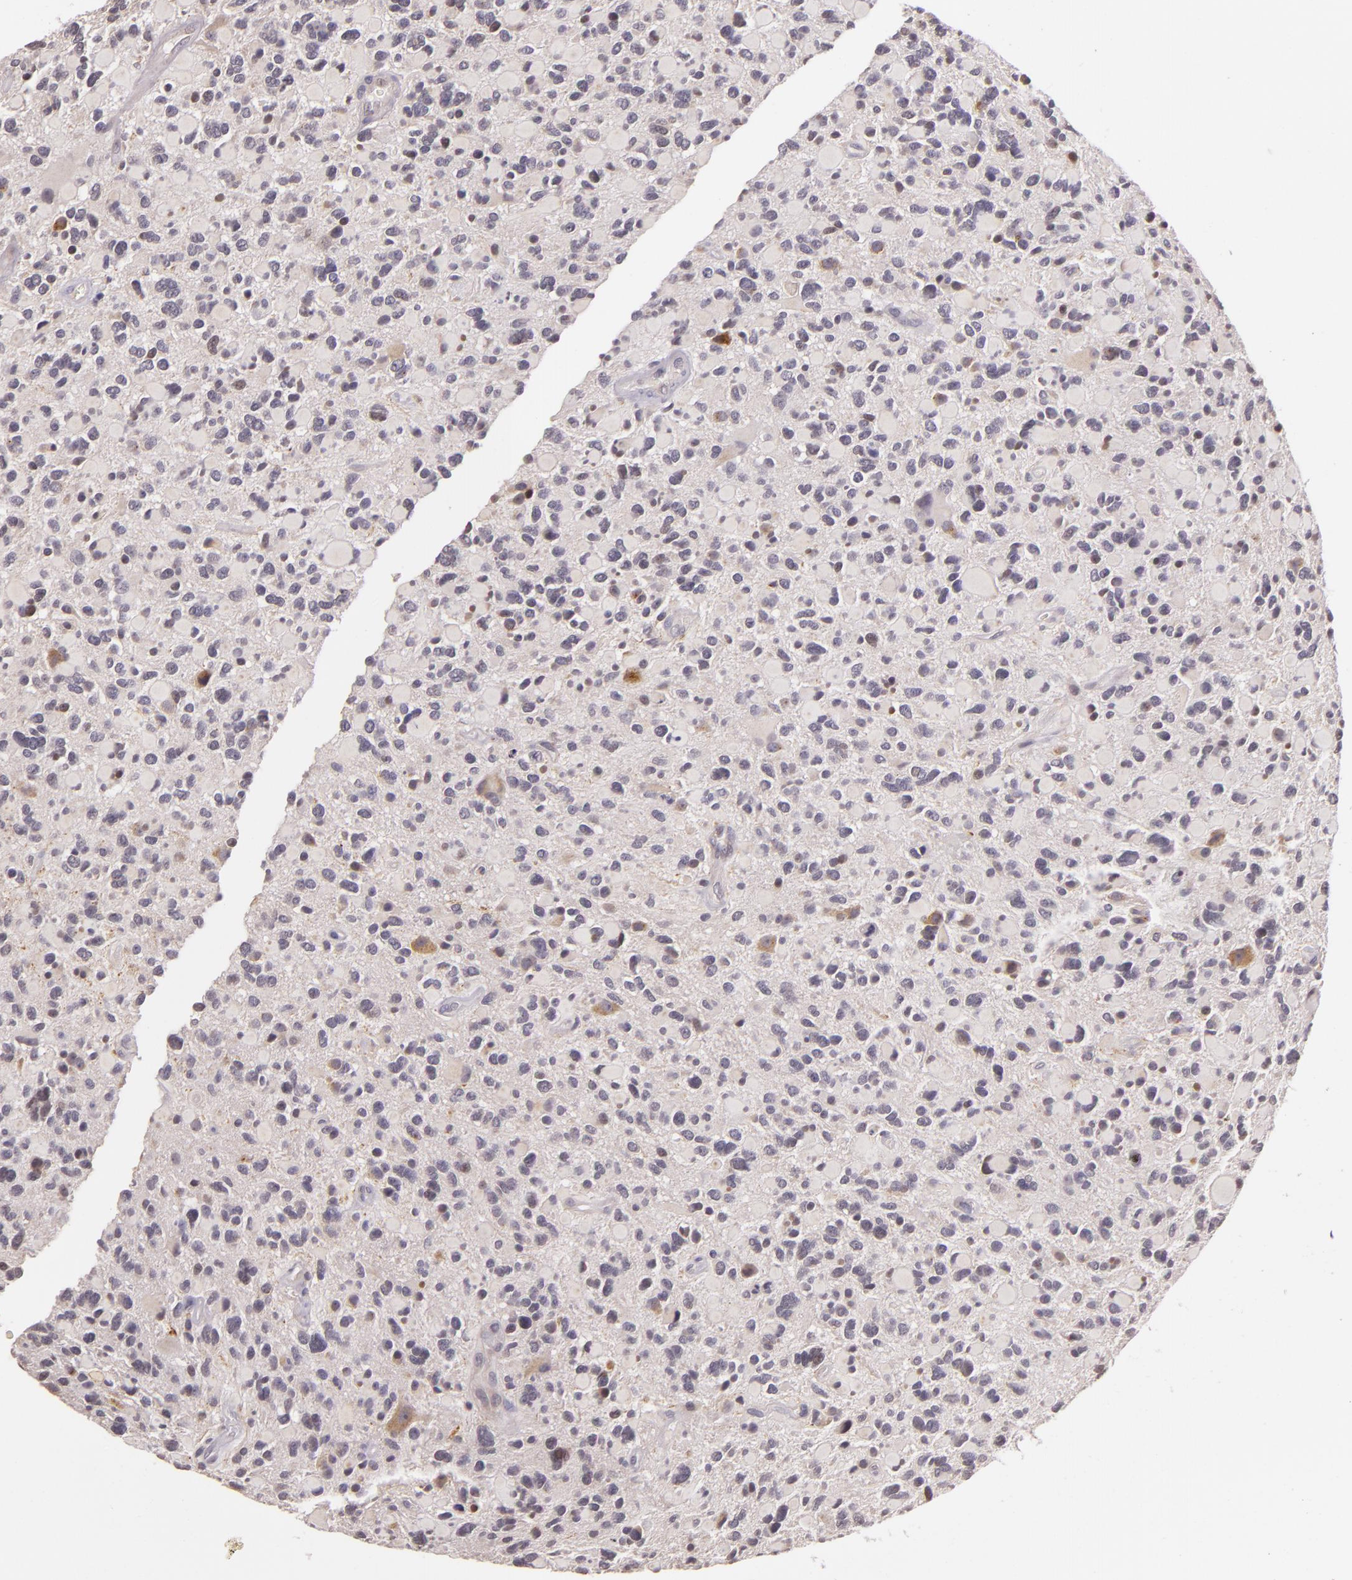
{"staining": {"intensity": "negative", "quantity": "none", "location": "none"}, "tissue": "glioma", "cell_type": "Tumor cells", "image_type": "cancer", "snomed": [{"axis": "morphology", "description": "Glioma, malignant, High grade"}, {"axis": "topography", "description": "Brain"}], "caption": "High-grade glioma (malignant) stained for a protein using immunohistochemistry displays no staining tumor cells.", "gene": "ARMH4", "patient": {"sex": "female", "age": 37}}